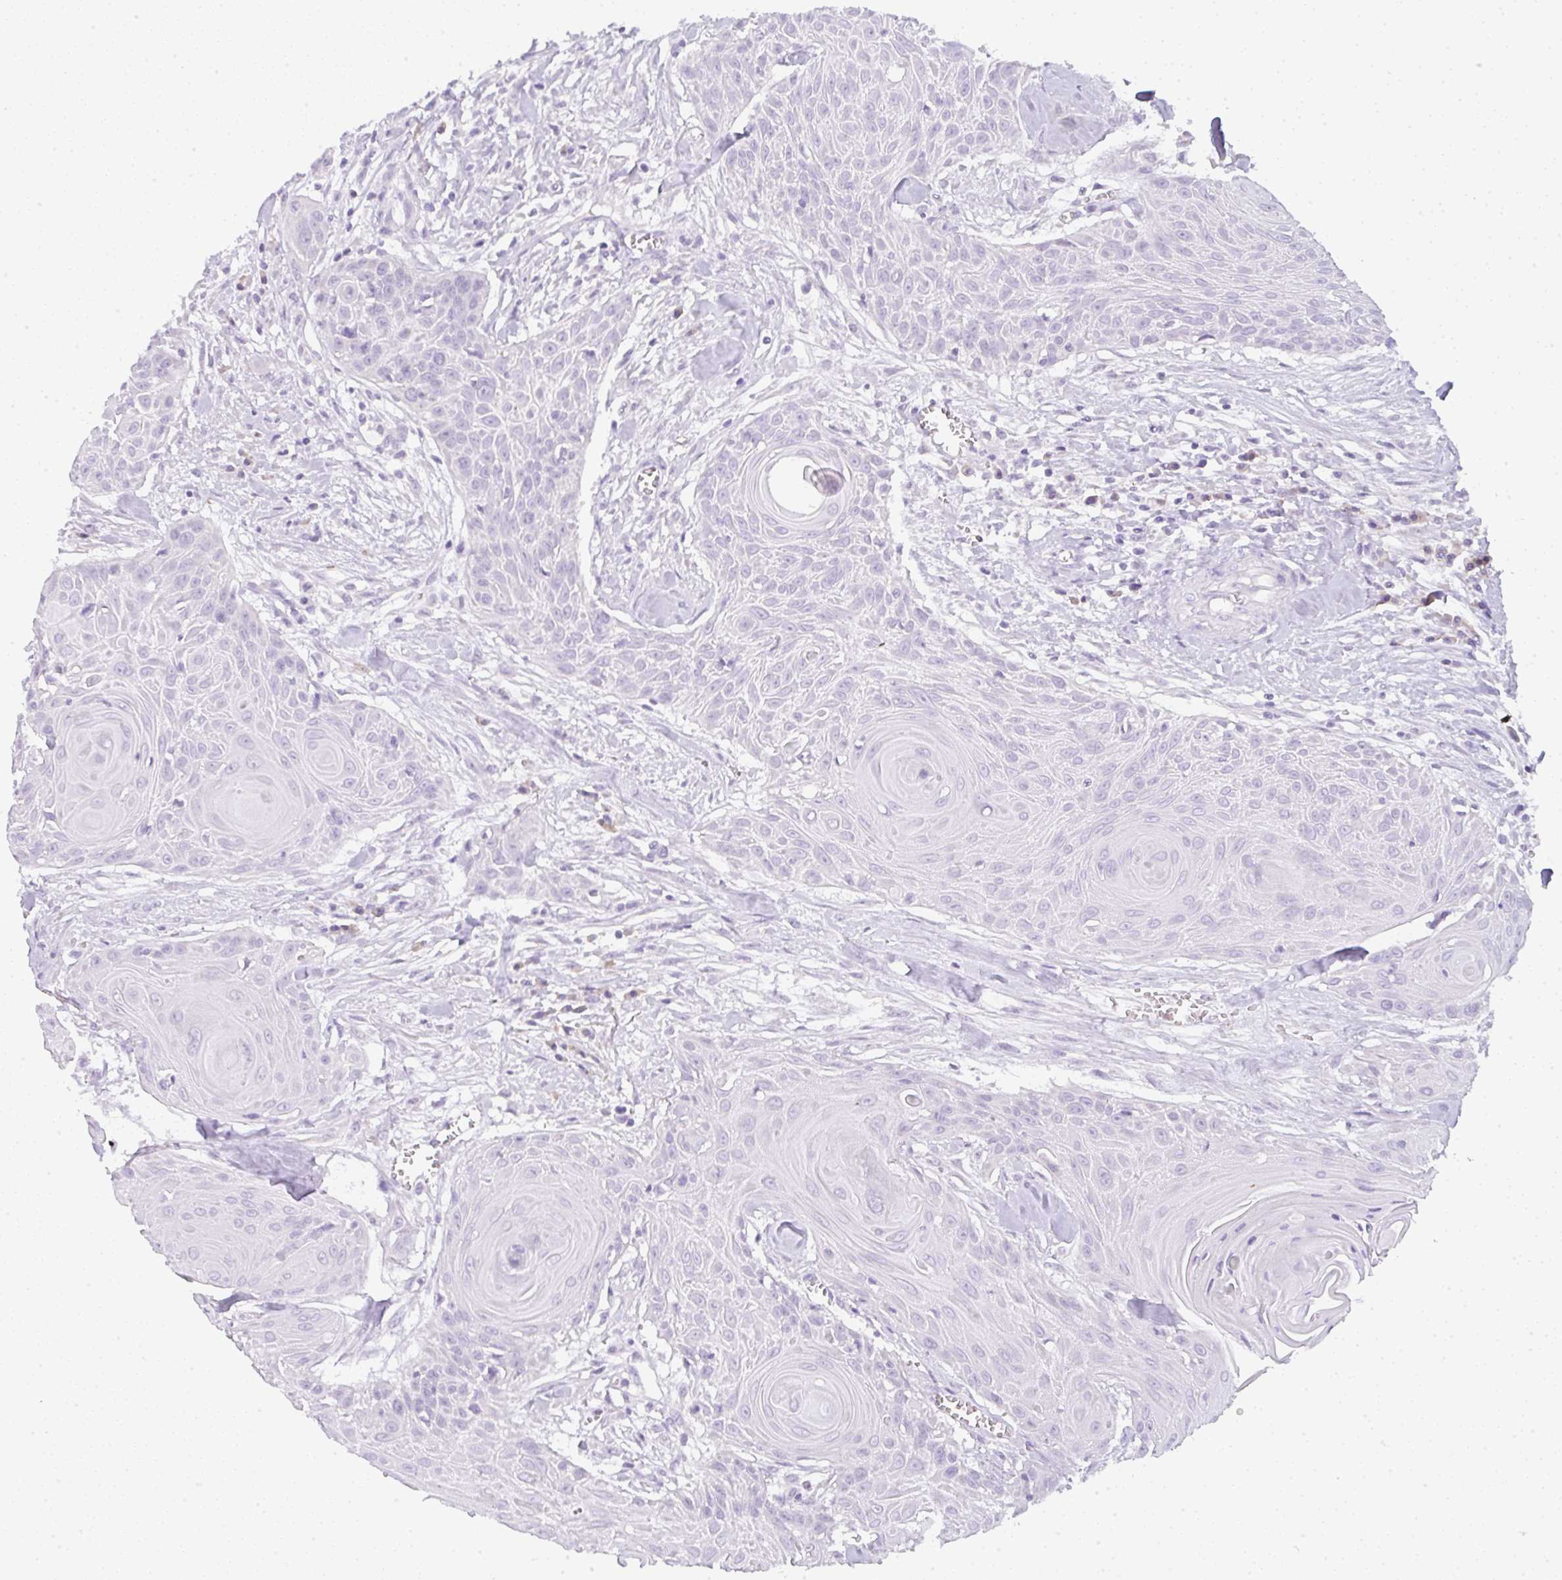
{"staining": {"intensity": "negative", "quantity": "none", "location": "none"}, "tissue": "head and neck cancer", "cell_type": "Tumor cells", "image_type": "cancer", "snomed": [{"axis": "morphology", "description": "Squamous cell carcinoma, NOS"}, {"axis": "topography", "description": "Lymph node"}, {"axis": "topography", "description": "Salivary gland"}, {"axis": "topography", "description": "Head-Neck"}], "caption": "A photomicrograph of human head and neck cancer (squamous cell carcinoma) is negative for staining in tumor cells. (DAB (3,3'-diaminobenzidine) immunohistochemistry (IHC) with hematoxylin counter stain).", "gene": "LPAR4", "patient": {"sex": "female", "age": 74}}